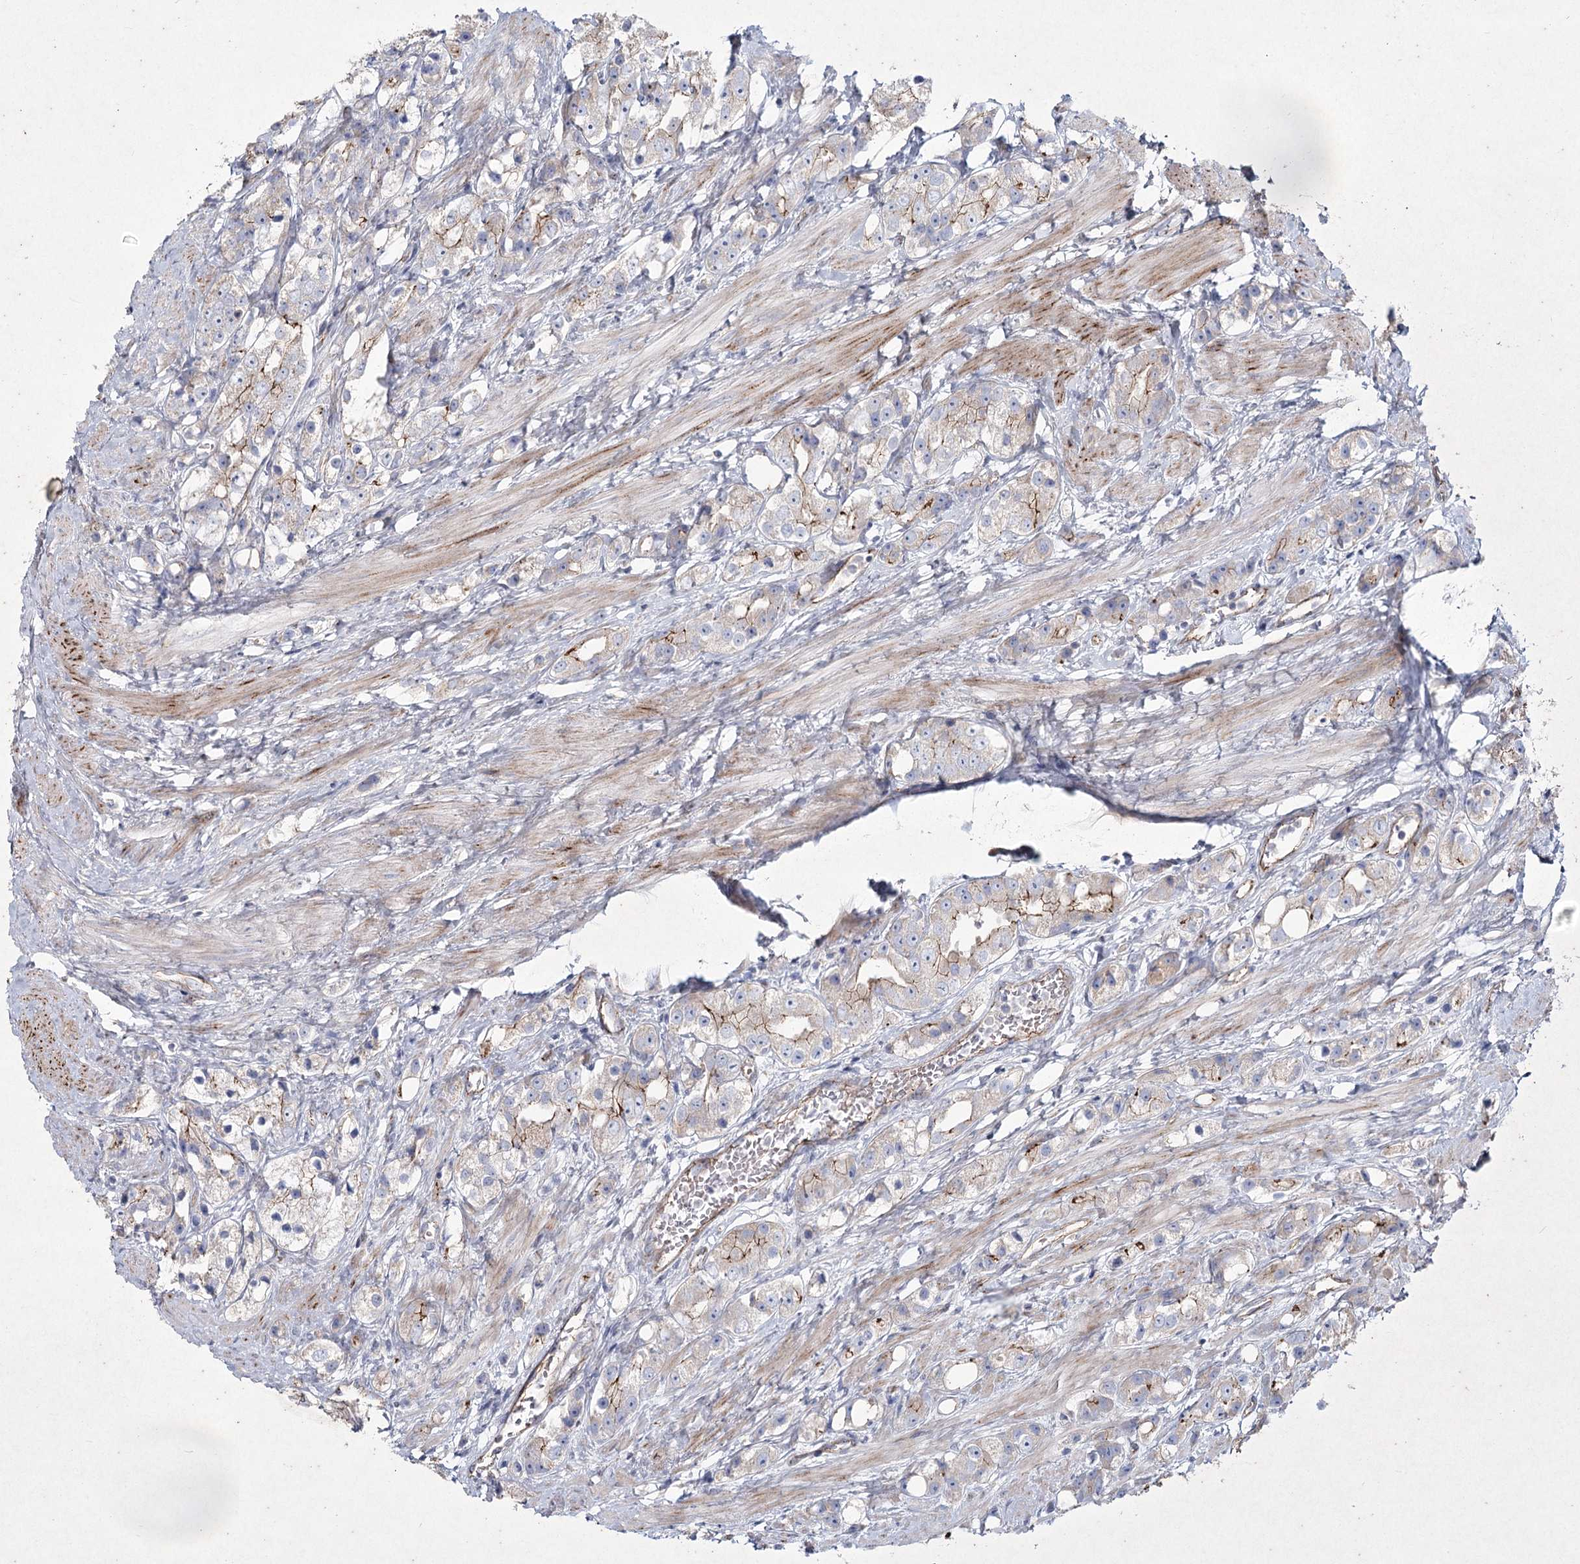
{"staining": {"intensity": "weak", "quantity": "<25%", "location": "cytoplasmic/membranous"}, "tissue": "prostate cancer", "cell_type": "Tumor cells", "image_type": "cancer", "snomed": [{"axis": "morphology", "description": "Adenocarcinoma, NOS"}, {"axis": "topography", "description": "Prostate"}], "caption": "This is an immunohistochemistry micrograph of human prostate cancer (adenocarcinoma). There is no positivity in tumor cells.", "gene": "LDLRAD3", "patient": {"sex": "male", "age": 79}}